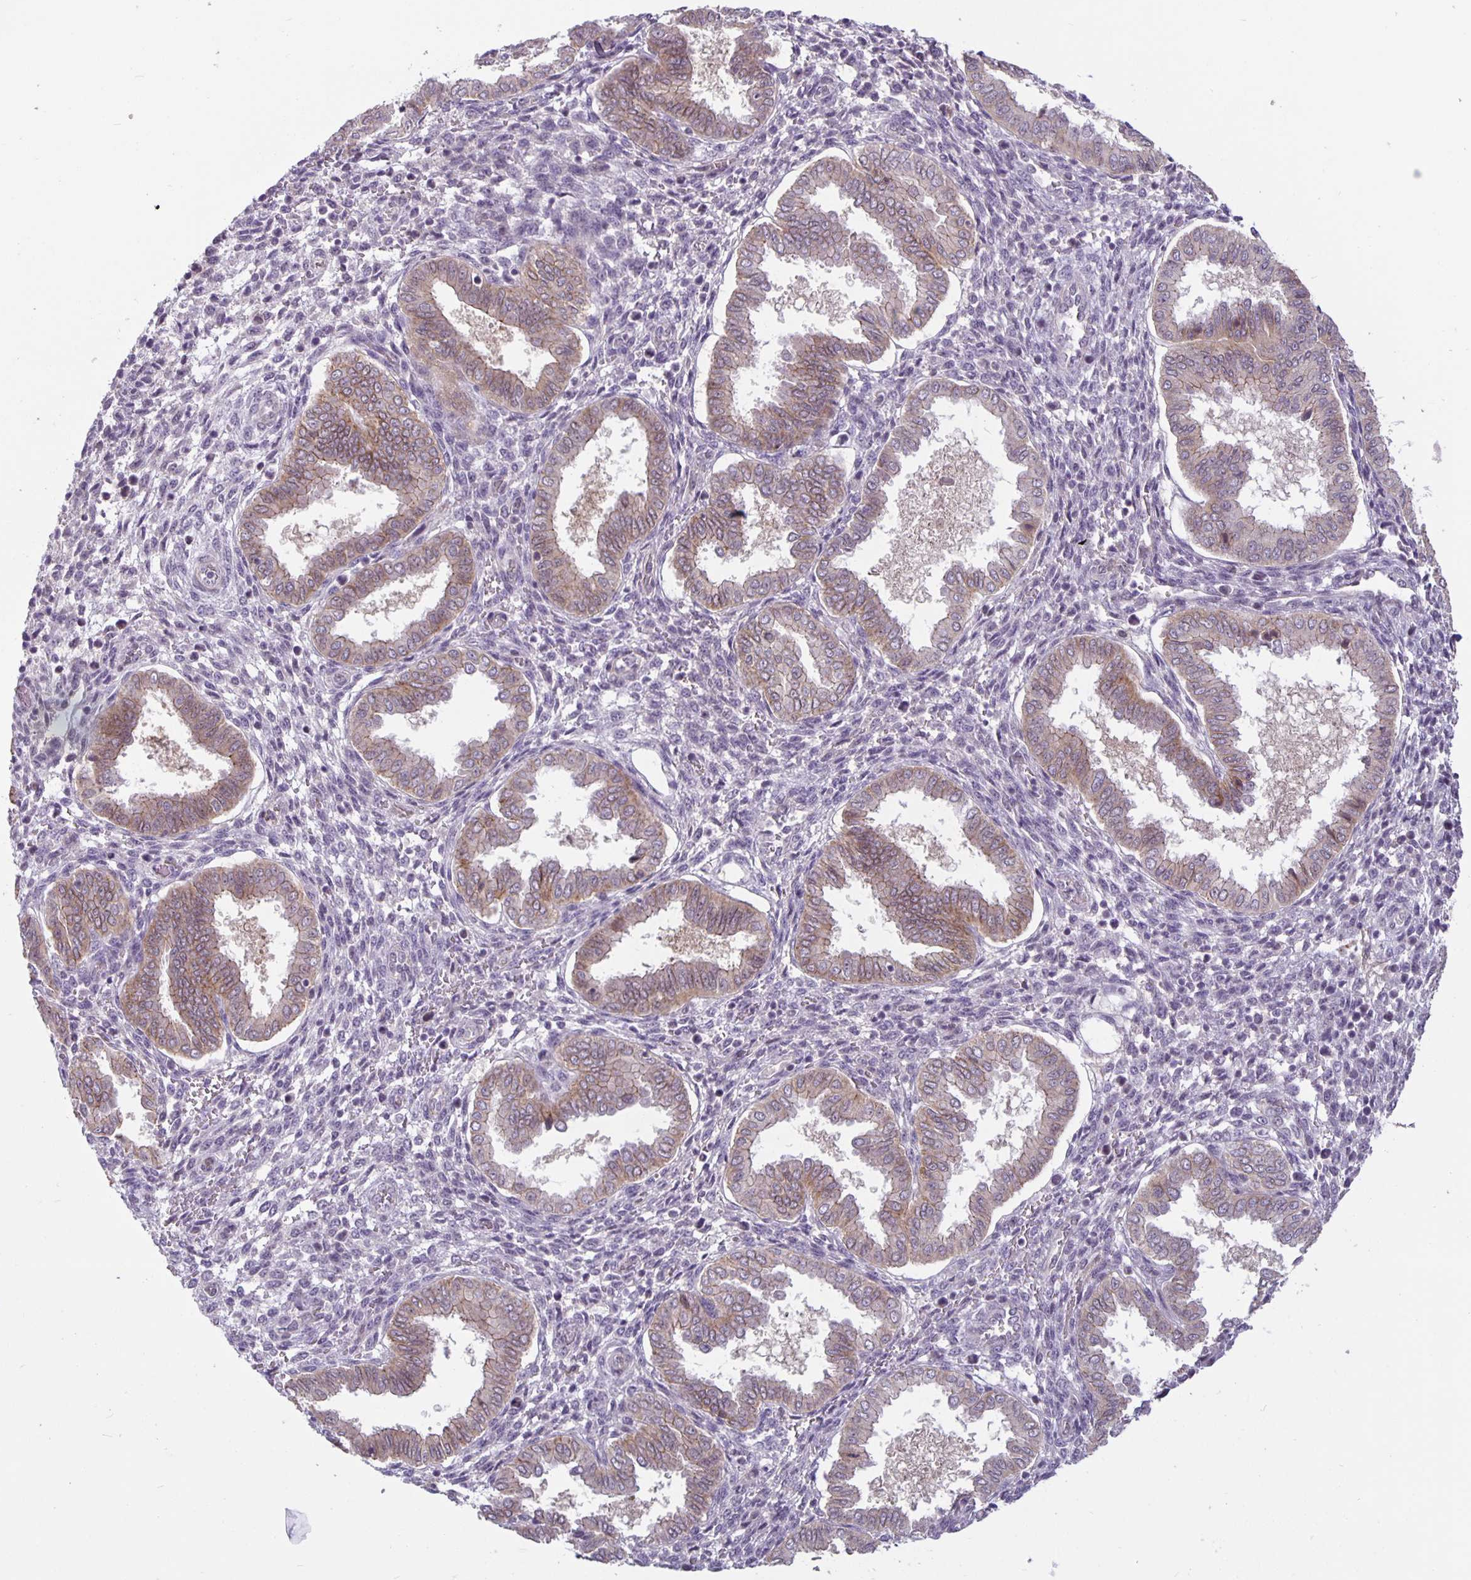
{"staining": {"intensity": "negative", "quantity": "none", "location": "none"}, "tissue": "endometrium", "cell_type": "Cells in endometrial stroma", "image_type": "normal", "snomed": [{"axis": "morphology", "description": "Normal tissue, NOS"}, {"axis": "topography", "description": "Endometrium"}], "caption": "Endometrium stained for a protein using immunohistochemistry (IHC) shows no expression cells in endometrial stroma.", "gene": "ARVCF", "patient": {"sex": "female", "age": 24}}